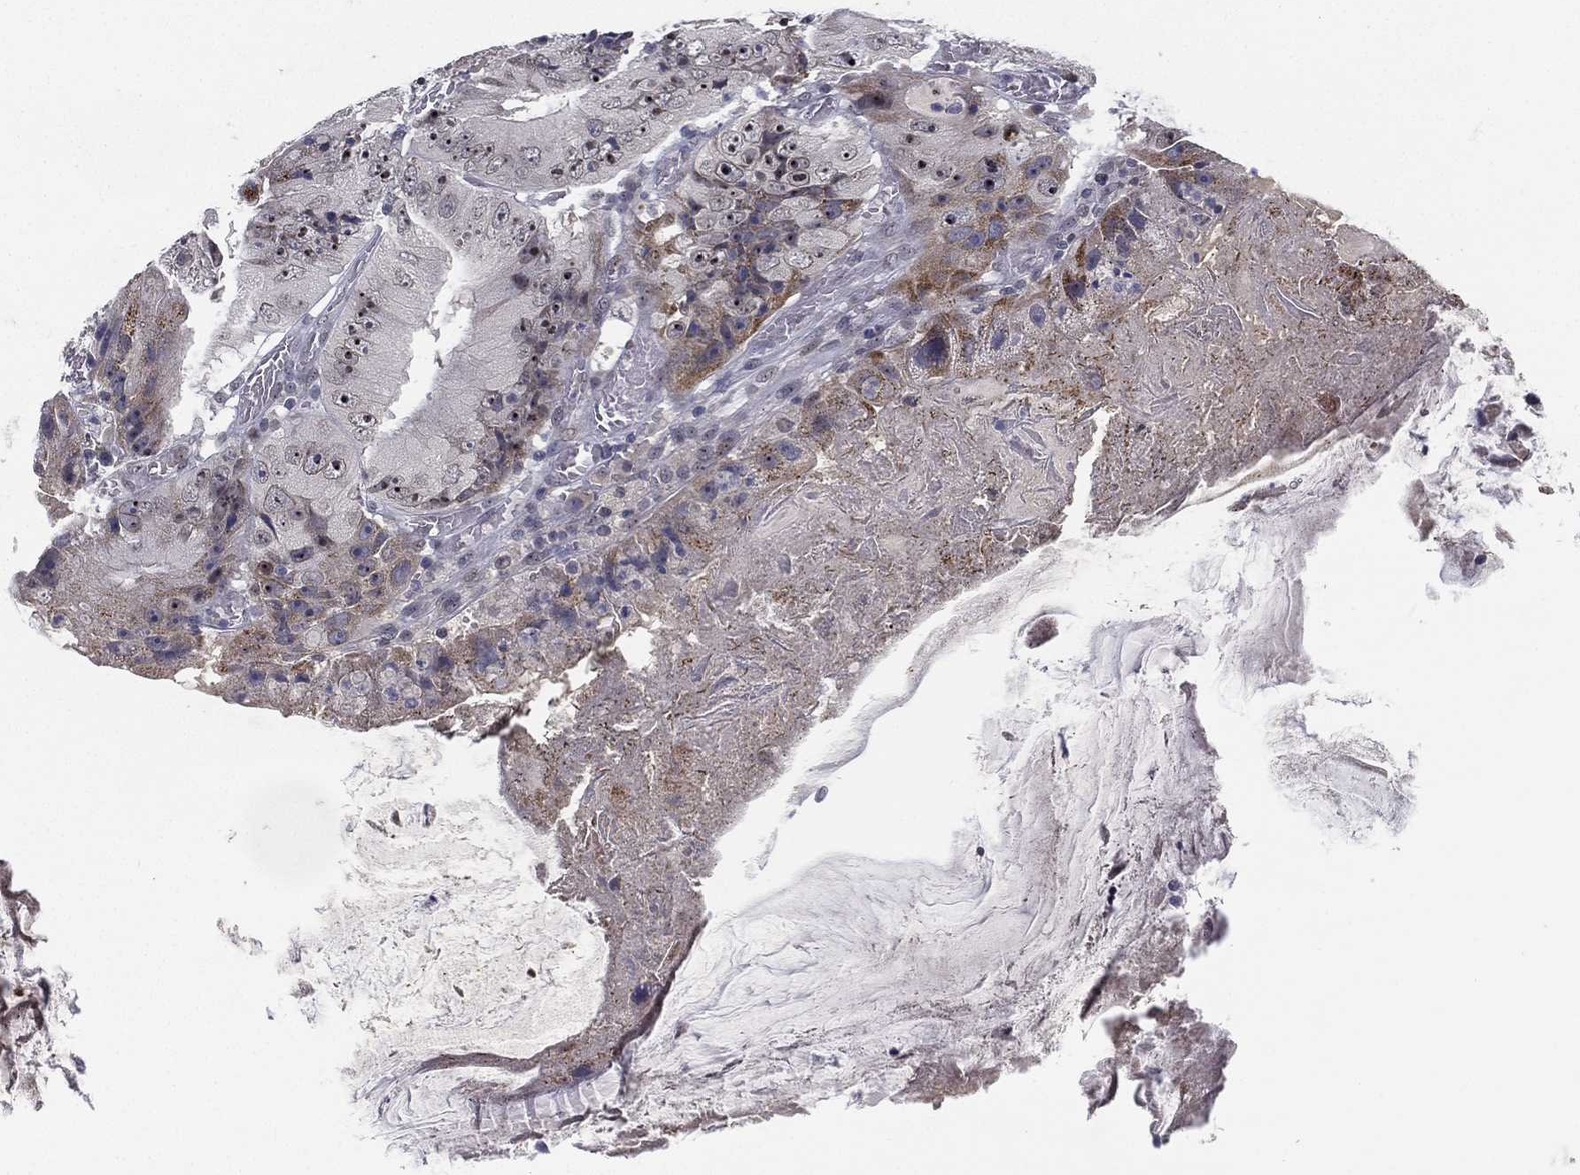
{"staining": {"intensity": "moderate", "quantity": "<25%", "location": "cytoplasmic/membranous"}, "tissue": "colorectal cancer", "cell_type": "Tumor cells", "image_type": "cancer", "snomed": [{"axis": "morphology", "description": "Adenocarcinoma, NOS"}, {"axis": "topography", "description": "Colon"}], "caption": "This image exhibits immunohistochemistry staining of human colorectal cancer, with low moderate cytoplasmic/membranous staining in about <25% of tumor cells.", "gene": "MS4A8", "patient": {"sex": "female", "age": 86}}